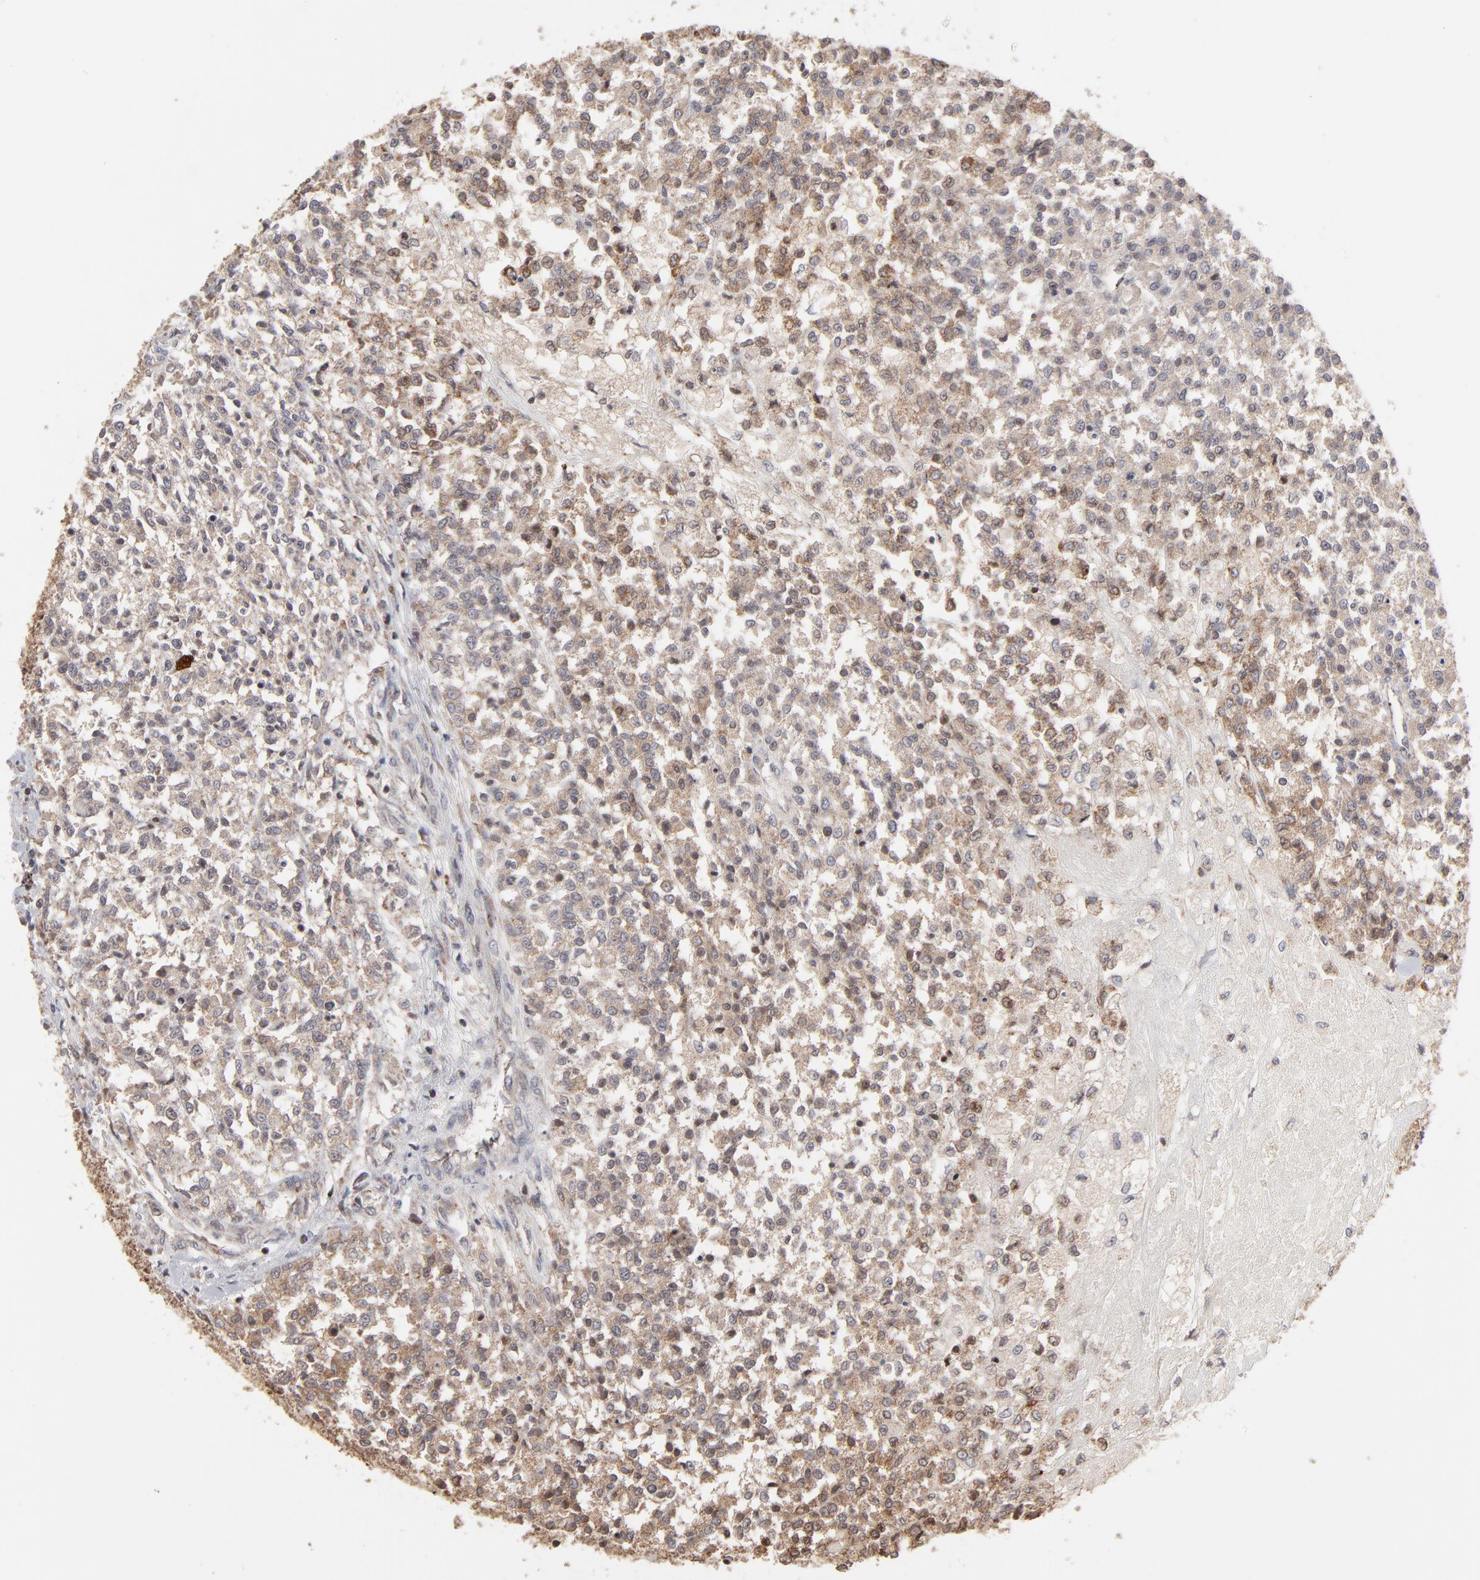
{"staining": {"intensity": "moderate", "quantity": ">75%", "location": "cytoplasmic/membranous"}, "tissue": "testis cancer", "cell_type": "Tumor cells", "image_type": "cancer", "snomed": [{"axis": "morphology", "description": "Seminoma, NOS"}, {"axis": "topography", "description": "Testis"}], "caption": "Approximately >75% of tumor cells in seminoma (testis) demonstrate moderate cytoplasmic/membranous protein expression as visualized by brown immunohistochemical staining.", "gene": "ARIH1", "patient": {"sex": "male", "age": 59}}